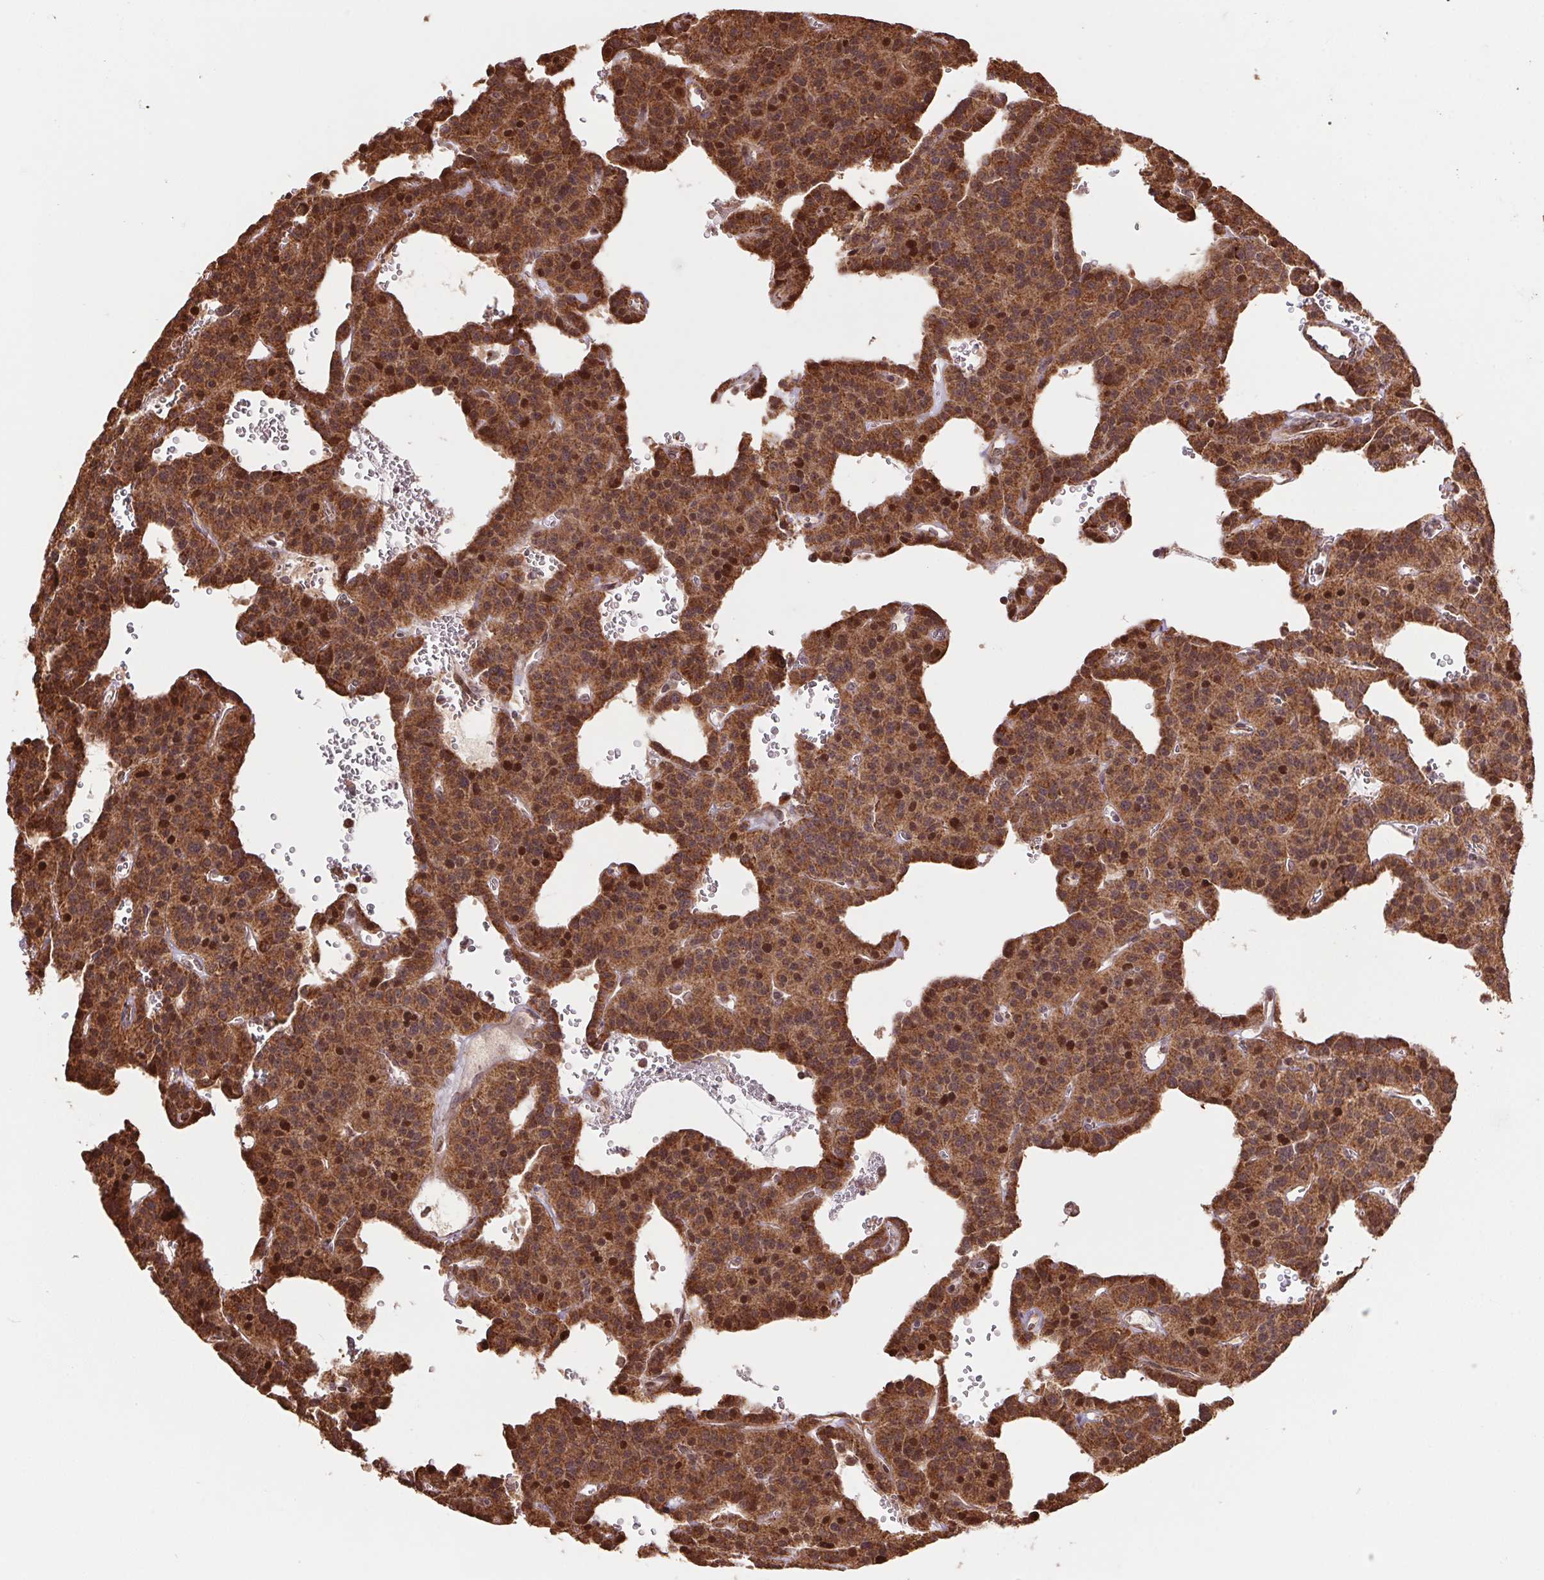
{"staining": {"intensity": "moderate", "quantity": ">75%", "location": "cytoplasmic/membranous,nuclear"}, "tissue": "carcinoid", "cell_type": "Tumor cells", "image_type": "cancer", "snomed": [{"axis": "morphology", "description": "Carcinoid, malignant, NOS"}, {"axis": "topography", "description": "Lung"}], "caption": "Carcinoid stained for a protein (brown) shows moderate cytoplasmic/membranous and nuclear positive expression in about >75% of tumor cells.", "gene": "PDHA1", "patient": {"sex": "female", "age": 71}}